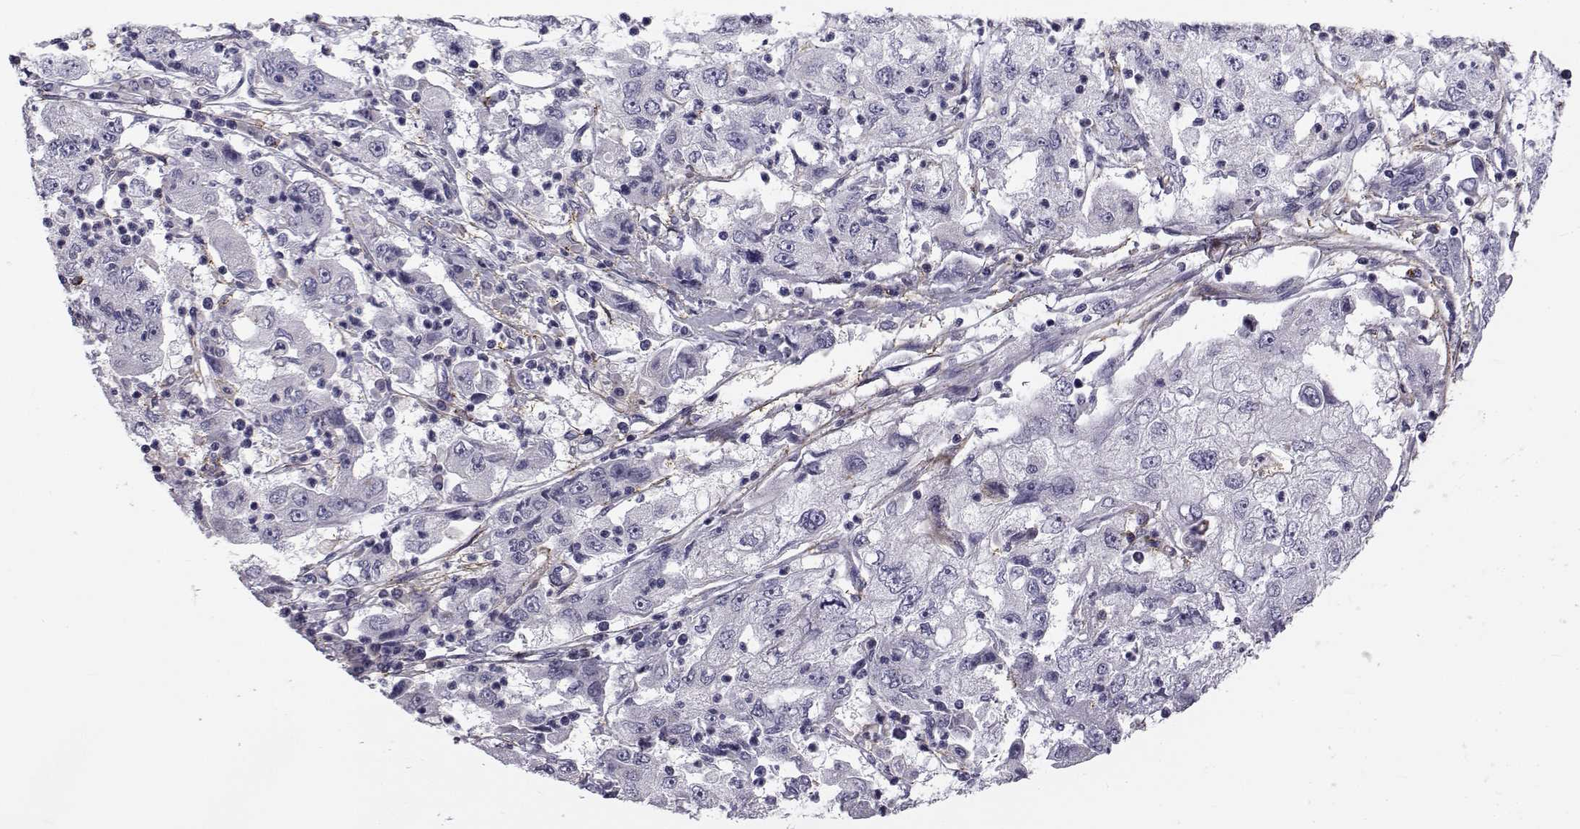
{"staining": {"intensity": "negative", "quantity": "none", "location": "none"}, "tissue": "cervical cancer", "cell_type": "Tumor cells", "image_type": "cancer", "snomed": [{"axis": "morphology", "description": "Squamous cell carcinoma, NOS"}, {"axis": "topography", "description": "Cervix"}], "caption": "Immunohistochemistry photomicrograph of neoplastic tissue: human cervical cancer (squamous cell carcinoma) stained with DAB exhibits no significant protein expression in tumor cells.", "gene": "LRRC27", "patient": {"sex": "female", "age": 36}}